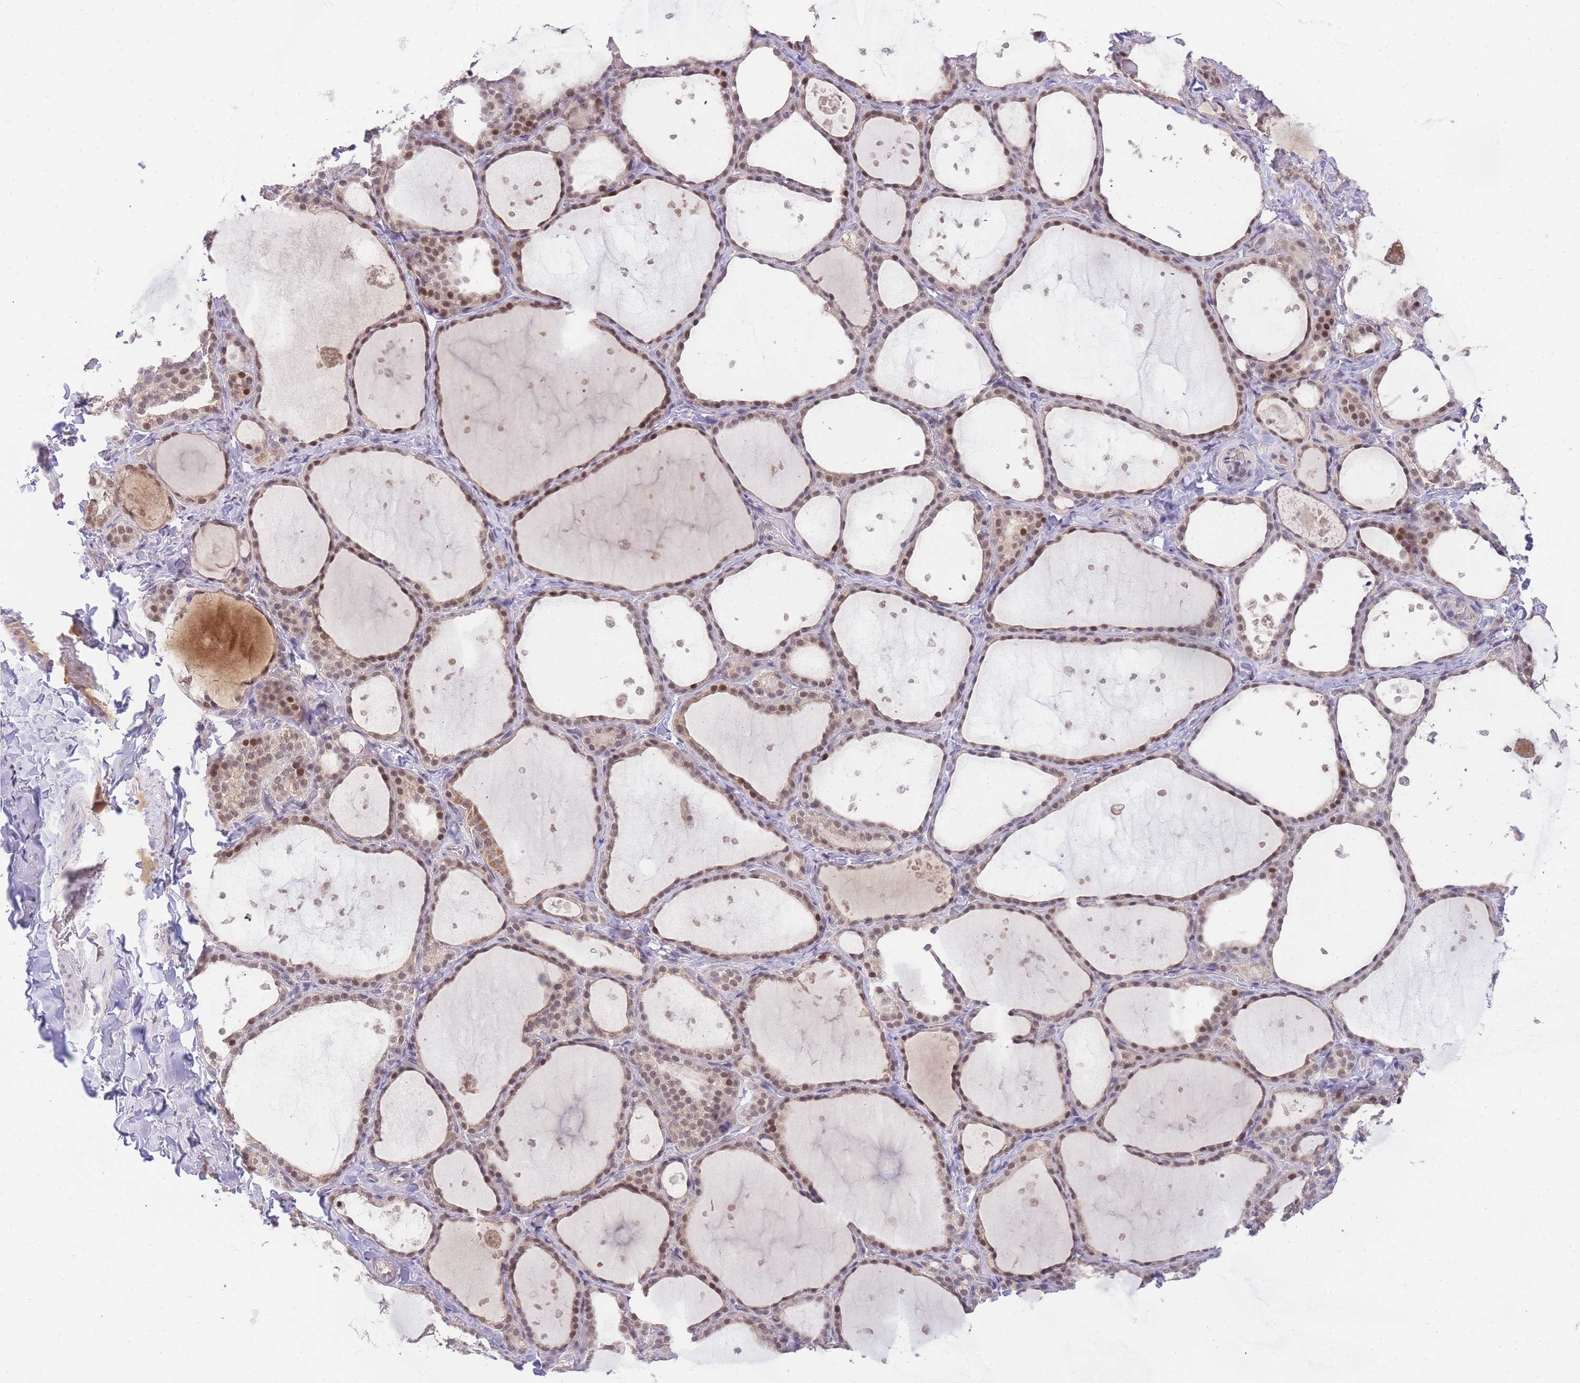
{"staining": {"intensity": "moderate", "quantity": ">75%", "location": "nuclear"}, "tissue": "thyroid gland", "cell_type": "Glandular cells", "image_type": "normal", "snomed": [{"axis": "morphology", "description": "Normal tissue, NOS"}, {"axis": "topography", "description": "Thyroid gland"}], "caption": "Immunohistochemical staining of normal thyroid gland exhibits moderate nuclear protein expression in approximately >75% of glandular cells. The staining is performed using DAB (3,3'-diaminobenzidine) brown chromogen to label protein expression. The nuclei are counter-stained blue using hematoxylin.", "gene": "PUS10", "patient": {"sex": "female", "age": 44}}